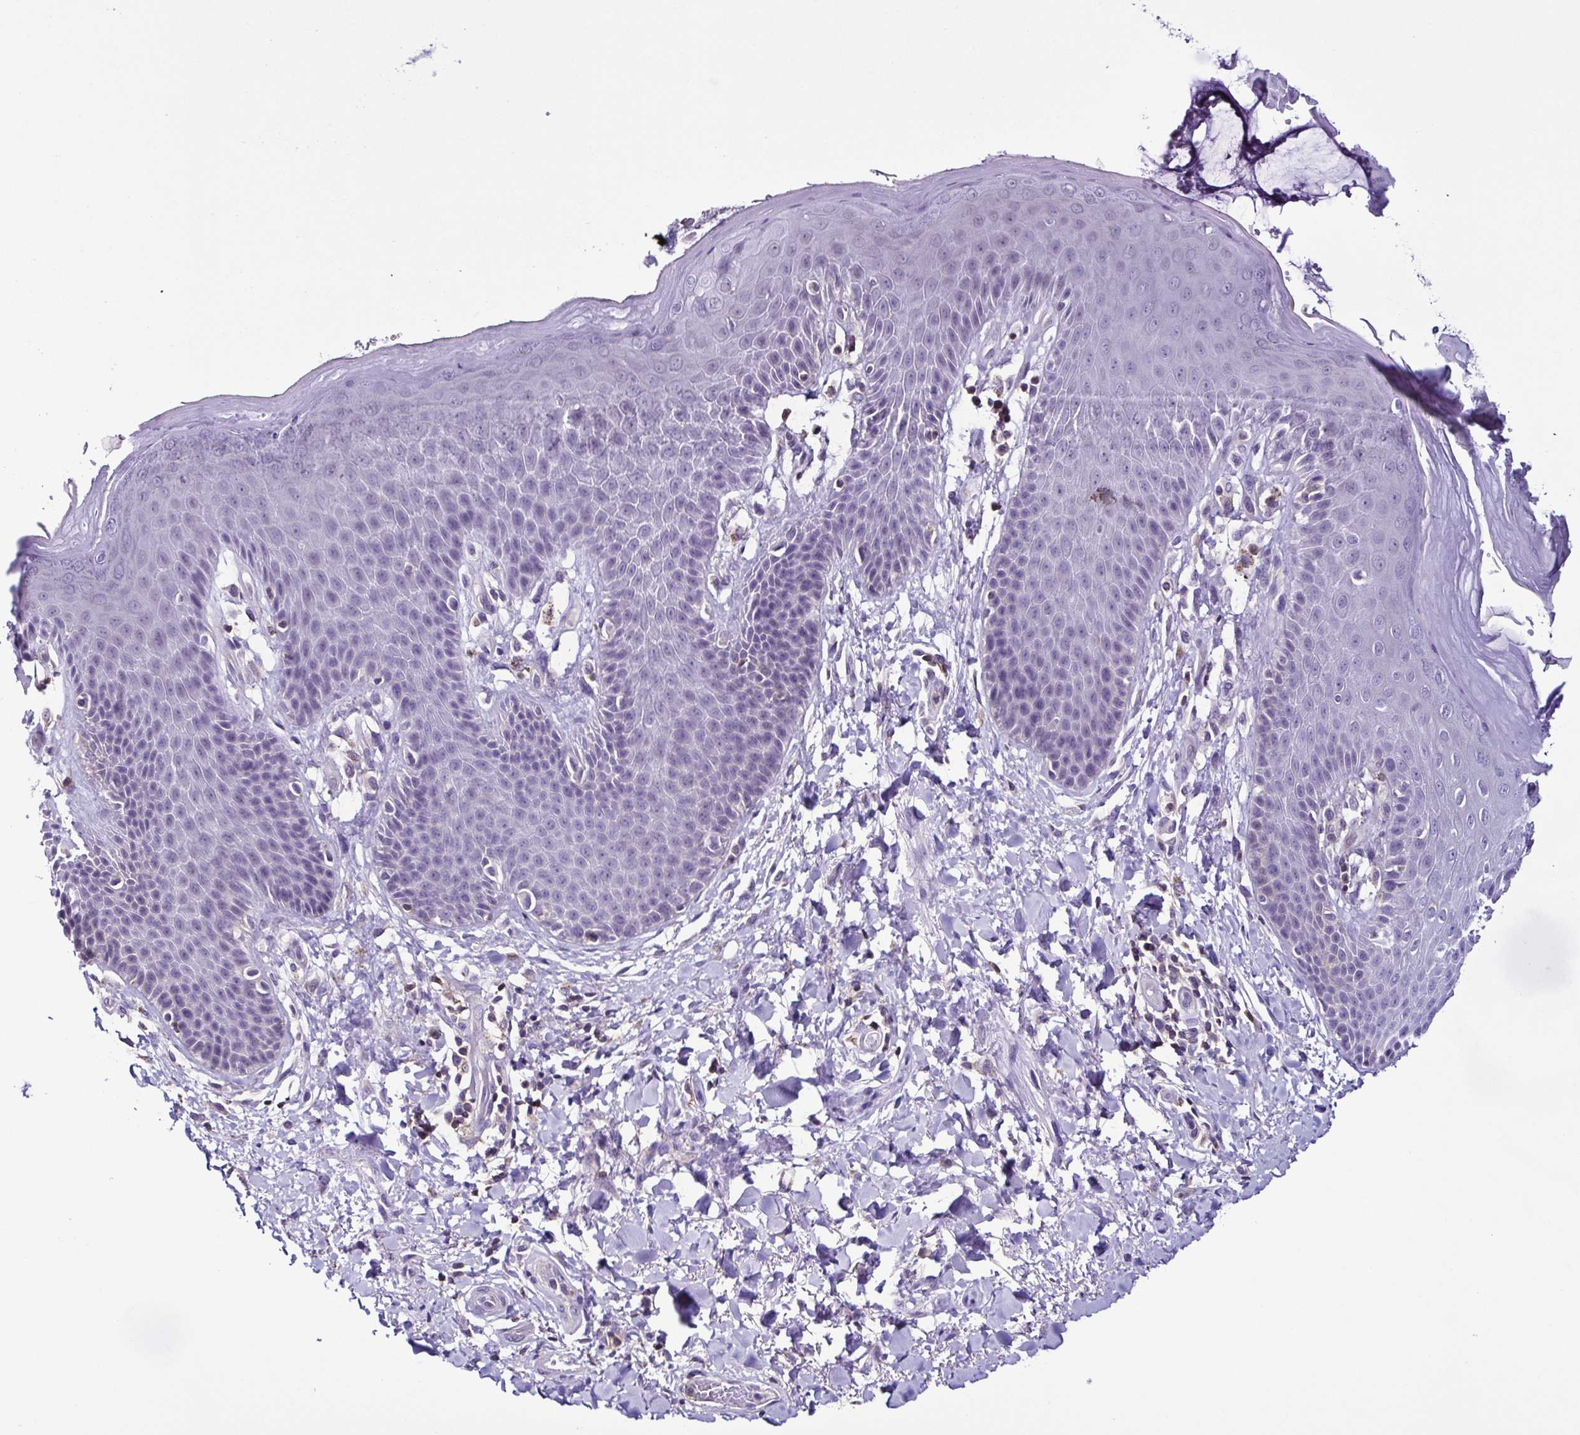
{"staining": {"intensity": "moderate", "quantity": "<25%", "location": "cytoplasmic/membranous"}, "tissue": "skin", "cell_type": "Epidermal cells", "image_type": "normal", "snomed": [{"axis": "morphology", "description": "Normal tissue, NOS"}, {"axis": "topography", "description": "Anal"}, {"axis": "topography", "description": "Peripheral nerve tissue"}], "caption": "Epidermal cells demonstrate low levels of moderate cytoplasmic/membranous expression in about <25% of cells in normal human skin. Nuclei are stained in blue.", "gene": "TNNT2", "patient": {"sex": "male", "age": 51}}